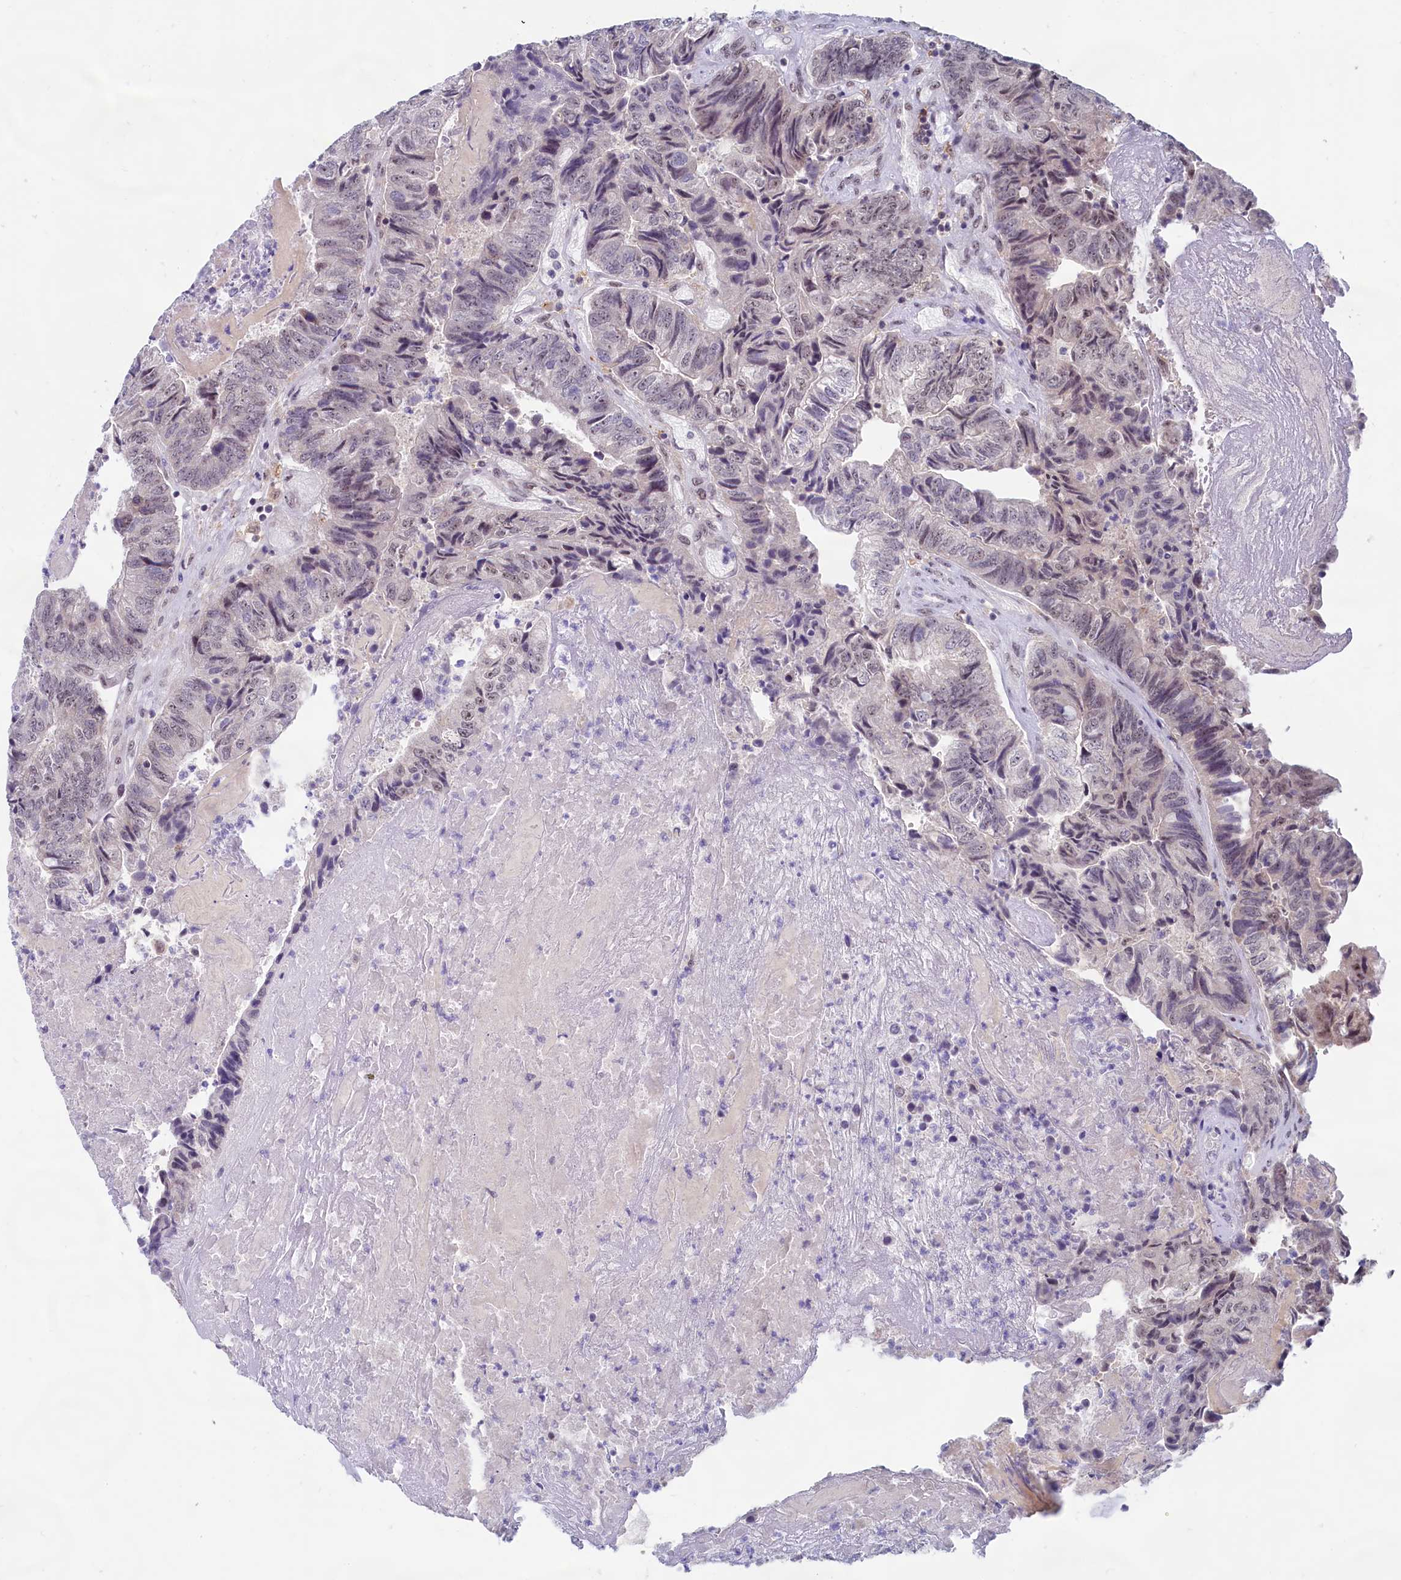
{"staining": {"intensity": "weak", "quantity": "<25%", "location": "nuclear"}, "tissue": "colorectal cancer", "cell_type": "Tumor cells", "image_type": "cancer", "snomed": [{"axis": "morphology", "description": "Adenocarcinoma, NOS"}, {"axis": "topography", "description": "Colon"}], "caption": "Histopathology image shows no protein expression in tumor cells of adenocarcinoma (colorectal) tissue.", "gene": "C1D", "patient": {"sex": "female", "age": 67}}